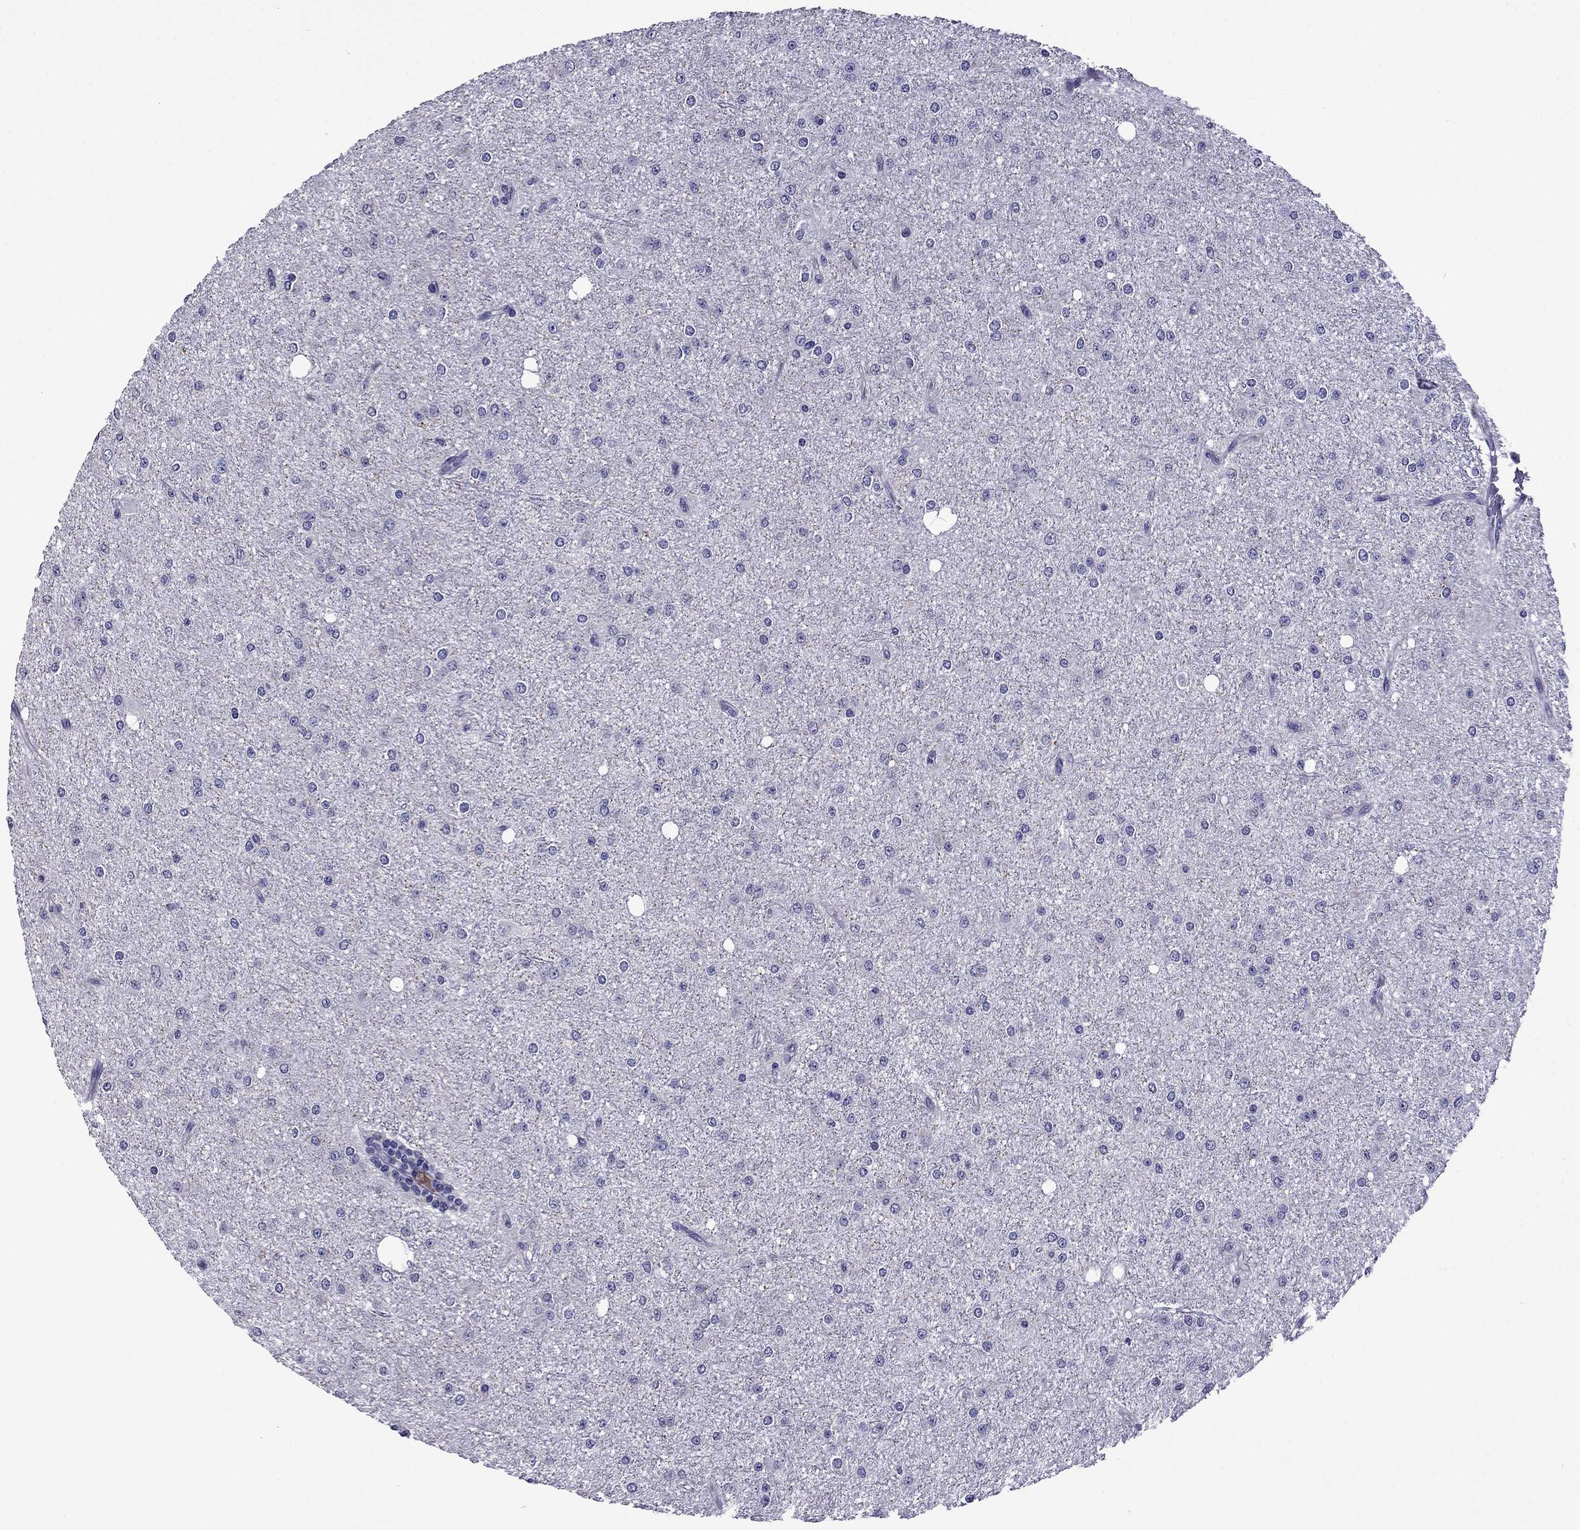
{"staining": {"intensity": "negative", "quantity": "none", "location": "none"}, "tissue": "glioma", "cell_type": "Tumor cells", "image_type": "cancer", "snomed": [{"axis": "morphology", "description": "Glioma, malignant, Low grade"}, {"axis": "topography", "description": "Brain"}], "caption": "Immunohistochemical staining of human malignant glioma (low-grade) reveals no significant staining in tumor cells.", "gene": "SPTBN4", "patient": {"sex": "male", "age": 27}}